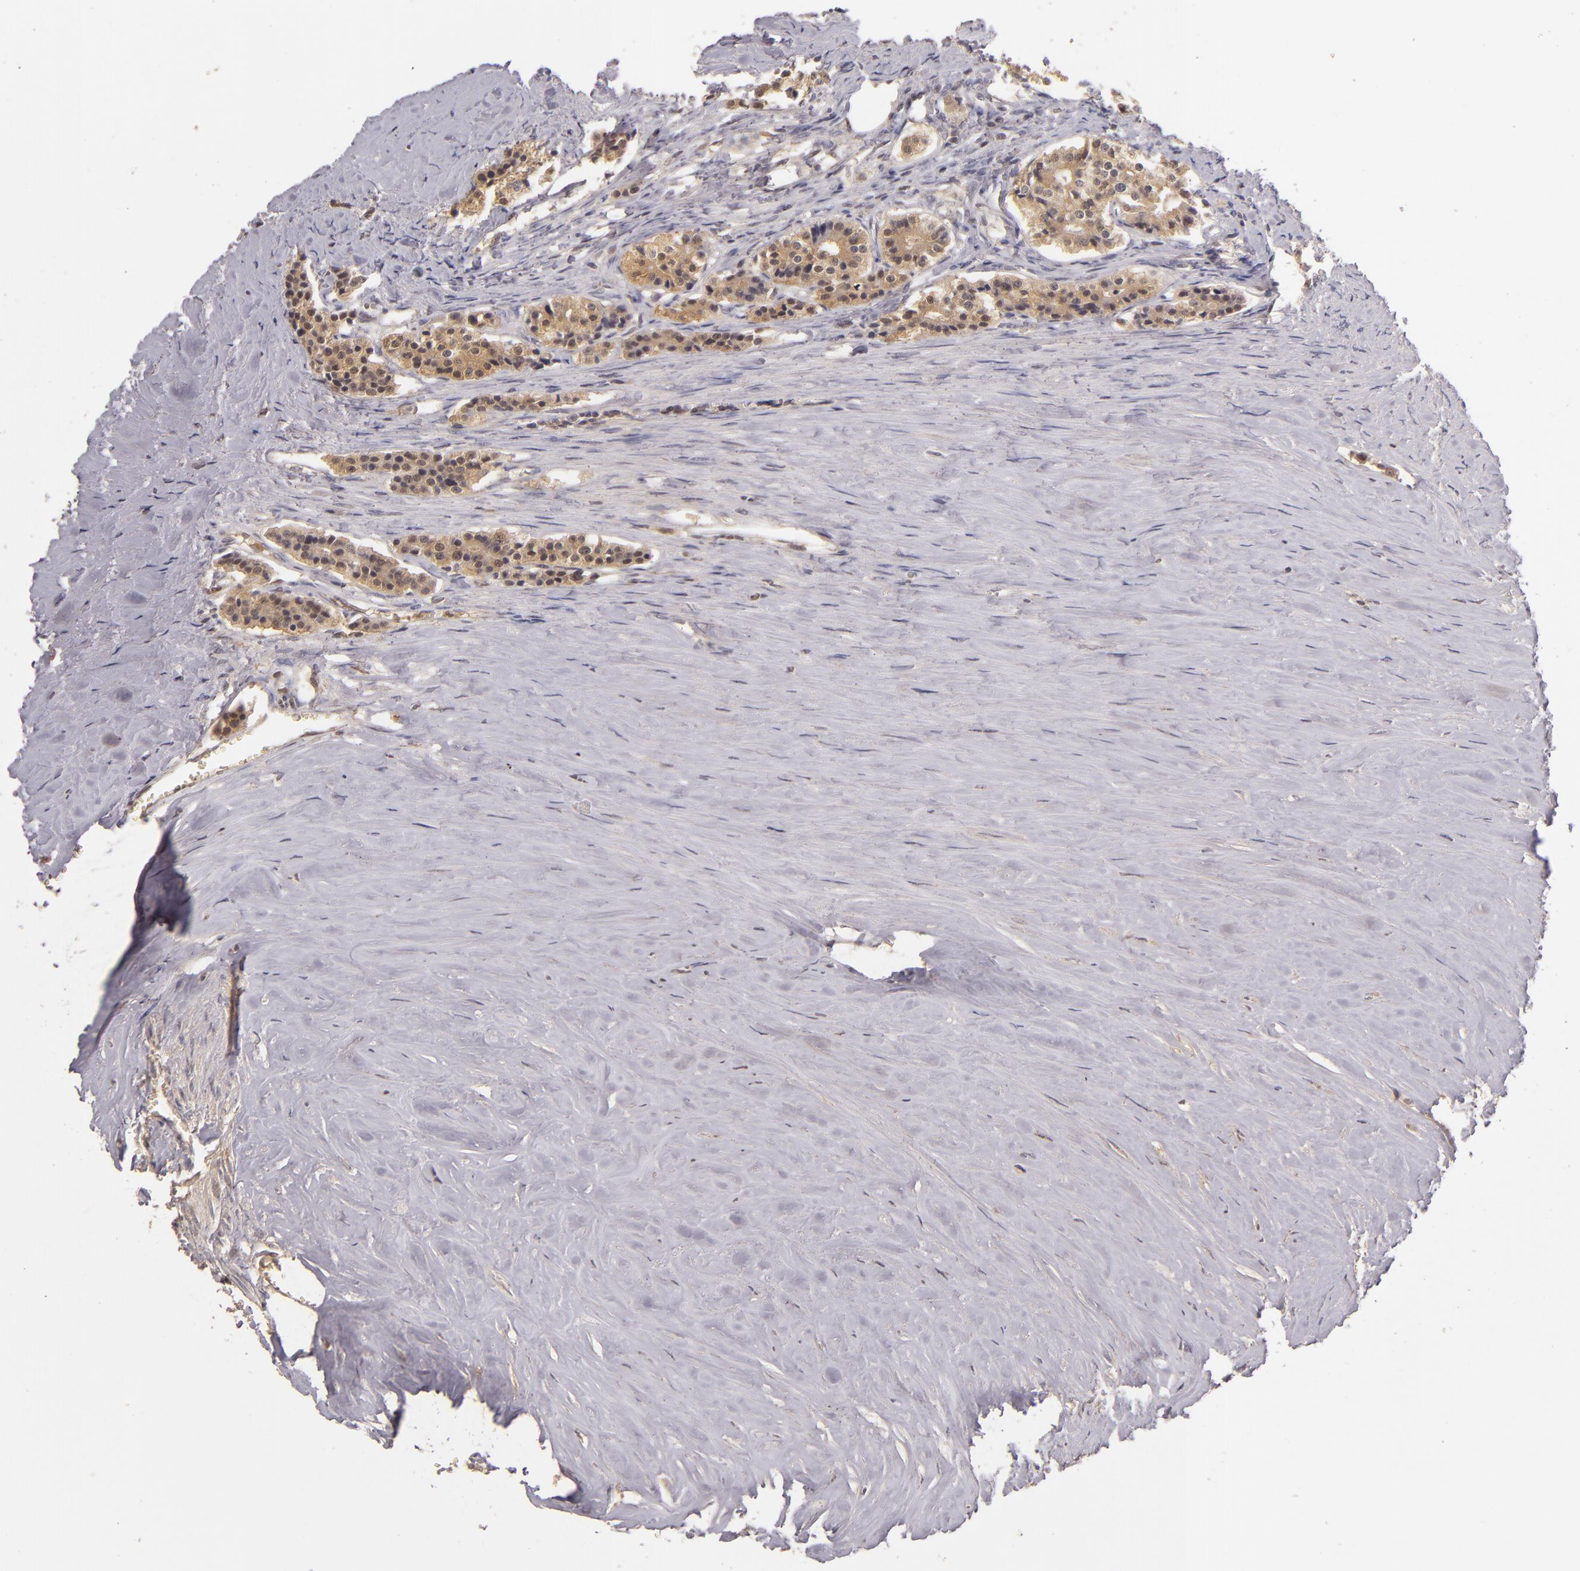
{"staining": {"intensity": "moderate", "quantity": ">75%", "location": "cytoplasmic/membranous,nuclear"}, "tissue": "carcinoid", "cell_type": "Tumor cells", "image_type": "cancer", "snomed": [{"axis": "morphology", "description": "Carcinoid, malignant, NOS"}, {"axis": "topography", "description": "Small intestine"}], "caption": "This photomicrograph displays immunohistochemistry (IHC) staining of carcinoid, with medium moderate cytoplasmic/membranous and nuclear positivity in about >75% of tumor cells.", "gene": "LRG1", "patient": {"sex": "male", "age": 63}}